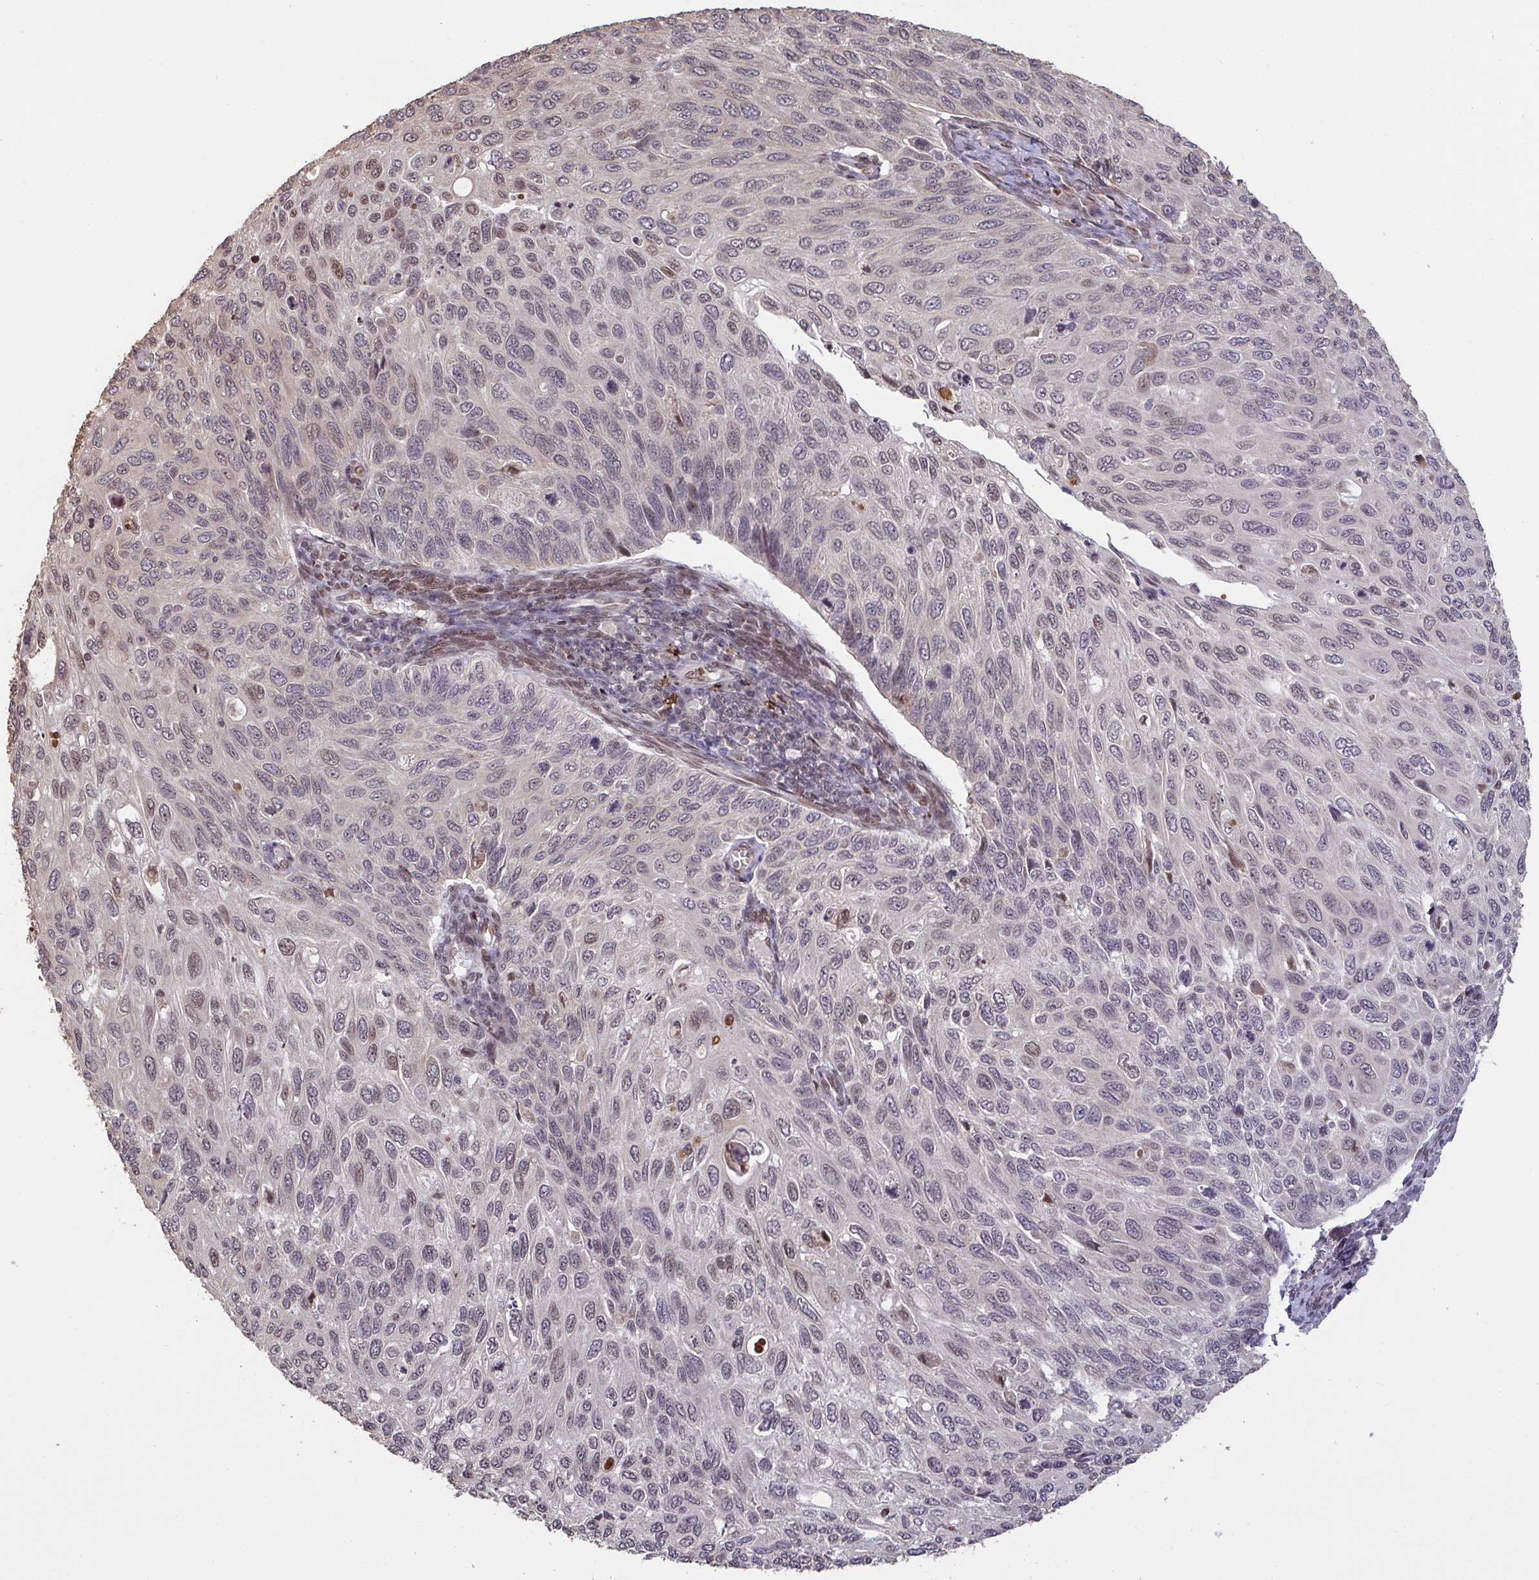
{"staining": {"intensity": "moderate", "quantity": "<25%", "location": "nuclear"}, "tissue": "cervical cancer", "cell_type": "Tumor cells", "image_type": "cancer", "snomed": [{"axis": "morphology", "description": "Squamous cell carcinoma, NOS"}, {"axis": "topography", "description": "Cervix"}], "caption": "About <25% of tumor cells in human cervical cancer demonstrate moderate nuclear protein staining as visualized by brown immunohistochemical staining.", "gene": "UXT", "patient": {"sex": "female", "age": 70}}